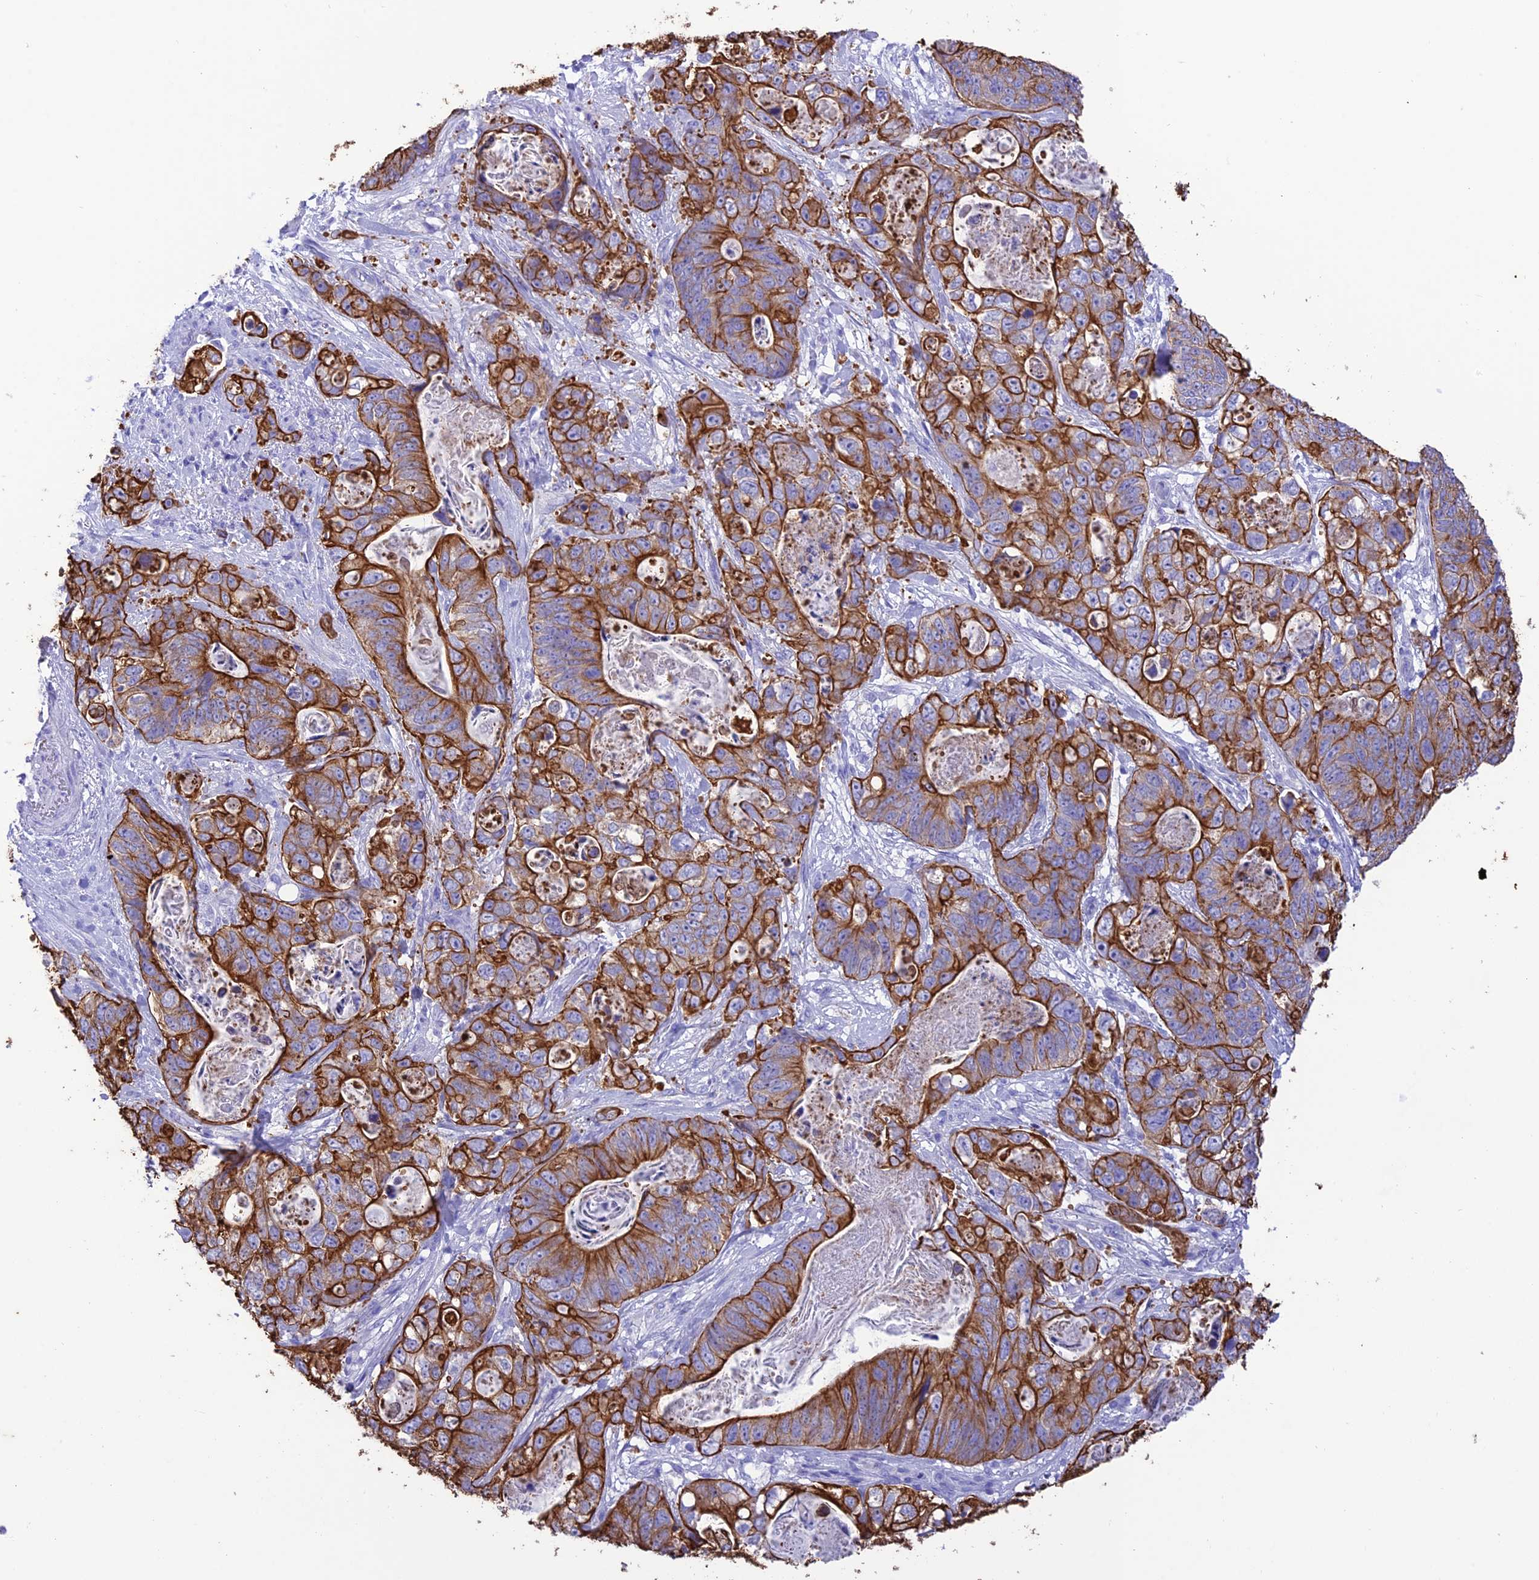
{"staining": {"intensity": "strong", "quantity": ">75%", "location": "cytoplasmic/membranous"}, "tissue": "stomach cancer", "cell_type": "Tumor cells", "image_type": "cancer", "snomed": [{"axis": "morphology", "description": "Normal tissue, NOS"}, {"axis": "morphology", "description": "Adenocarcinoma, NOS"}, {"axis": "topography", "description": "Stomach"}], "caption": "Immunohistochemistry (IHC) of human stomach cancer (adenocarcinoma) displays high levels of strong cytoplasmic/membranous positivity in approximately >75% of tumor cells. (DAB (3,3'-diaminobenzidine) IHC, brown staining for protein, blue staining for nuclei).", "gene": "VPS52", "patient": {"sex": "female", "age": 89}}